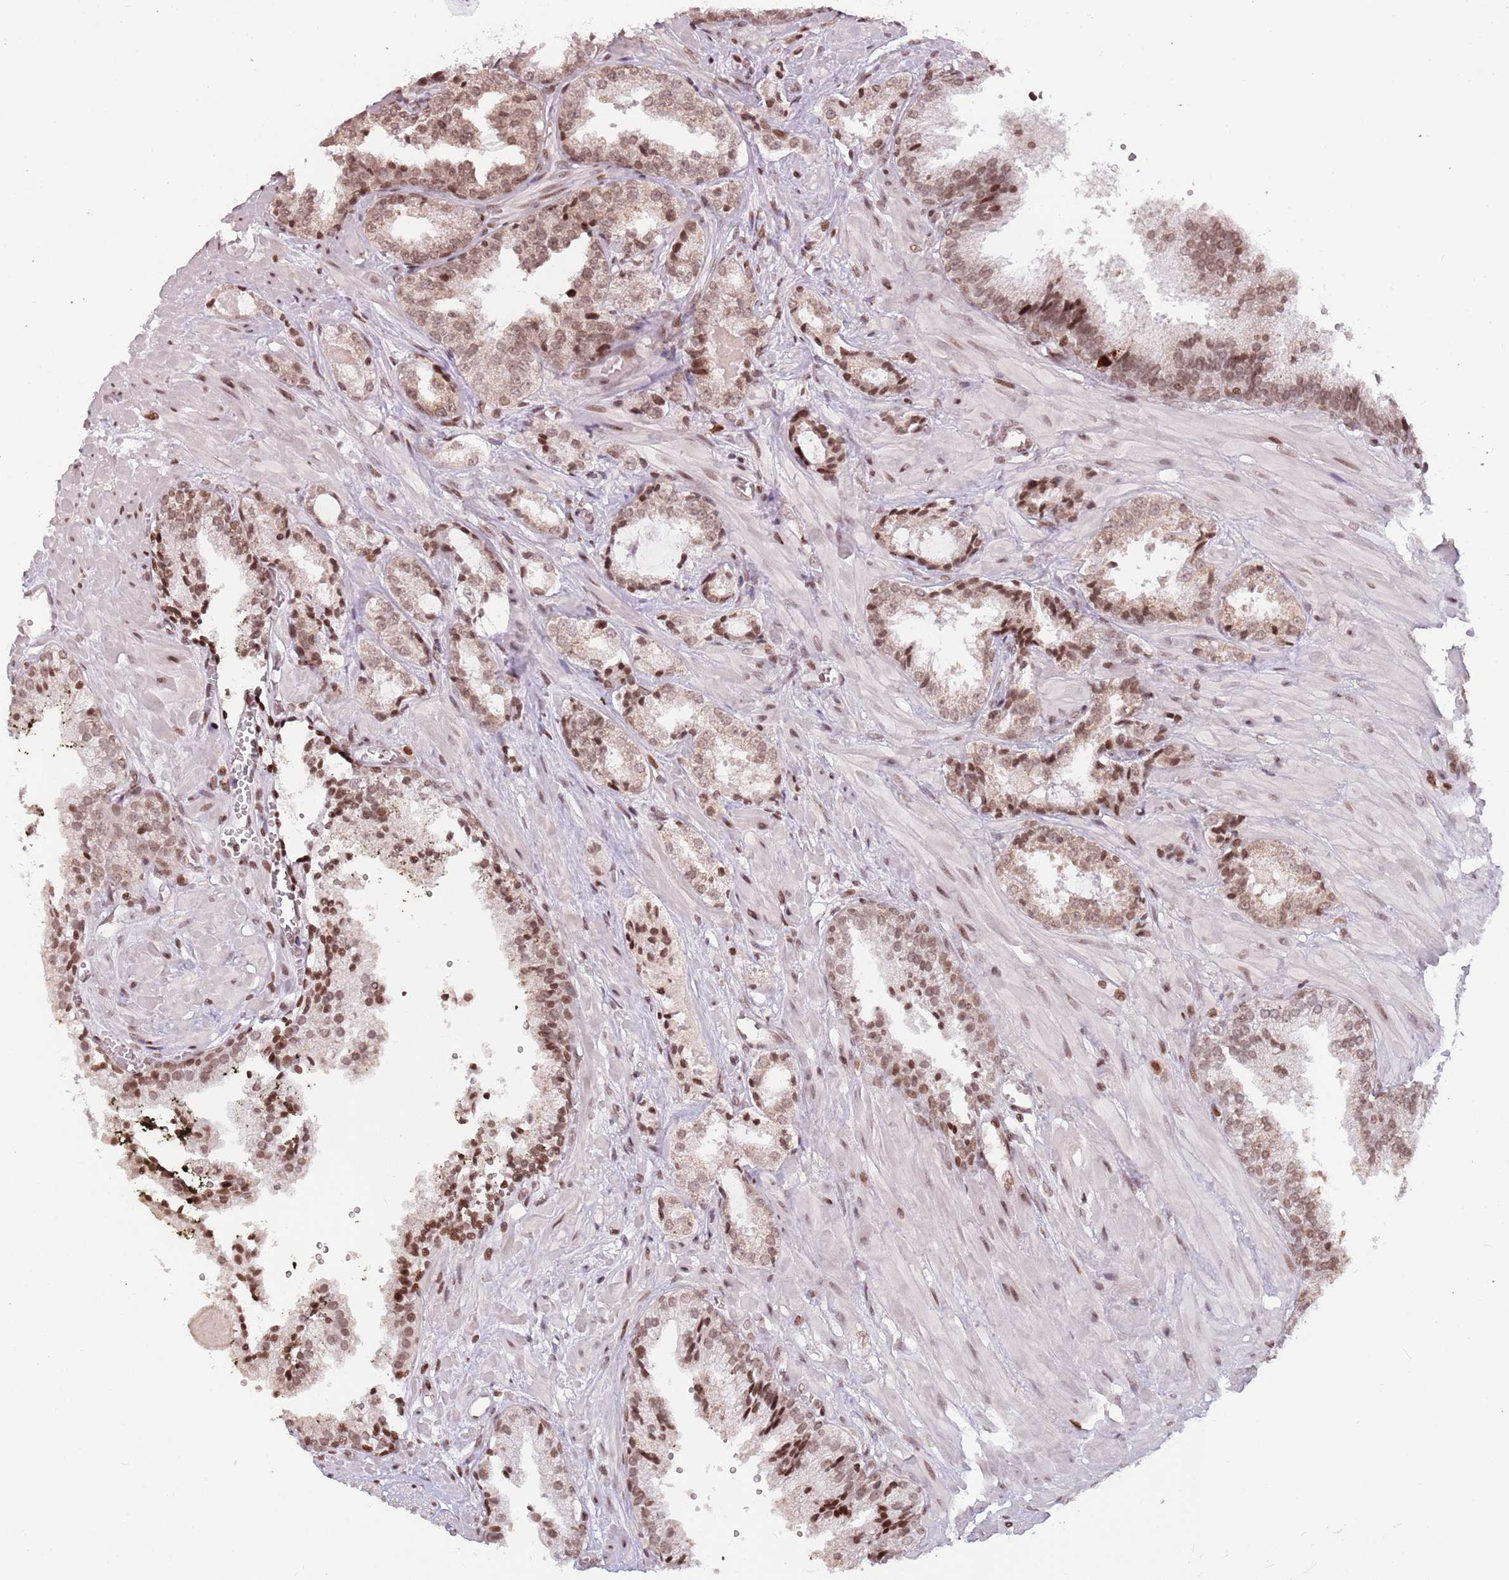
{"staining": {"intensity": "moderate", "quantity": ">75%", "location": "nuclear"}, "tissue": "prostate cancer", "cell_type": "Tumor cells", "image_type": "cancer", "snomed": [{"axis": "morphology", "description": "Adenocarcinoma, High grade"}, {"axis": "topography", "description": "Prostate"}], "caption": "A high-resolution histopathology image shows IHC staining of prostate cancer (adenocarcinoma (high-grade)), which reveals moderate nuclear positivity in approximately >75% of tumor cells.", "gene": "SH3RF3", "patient": {"sex": "male", "age": 71}}